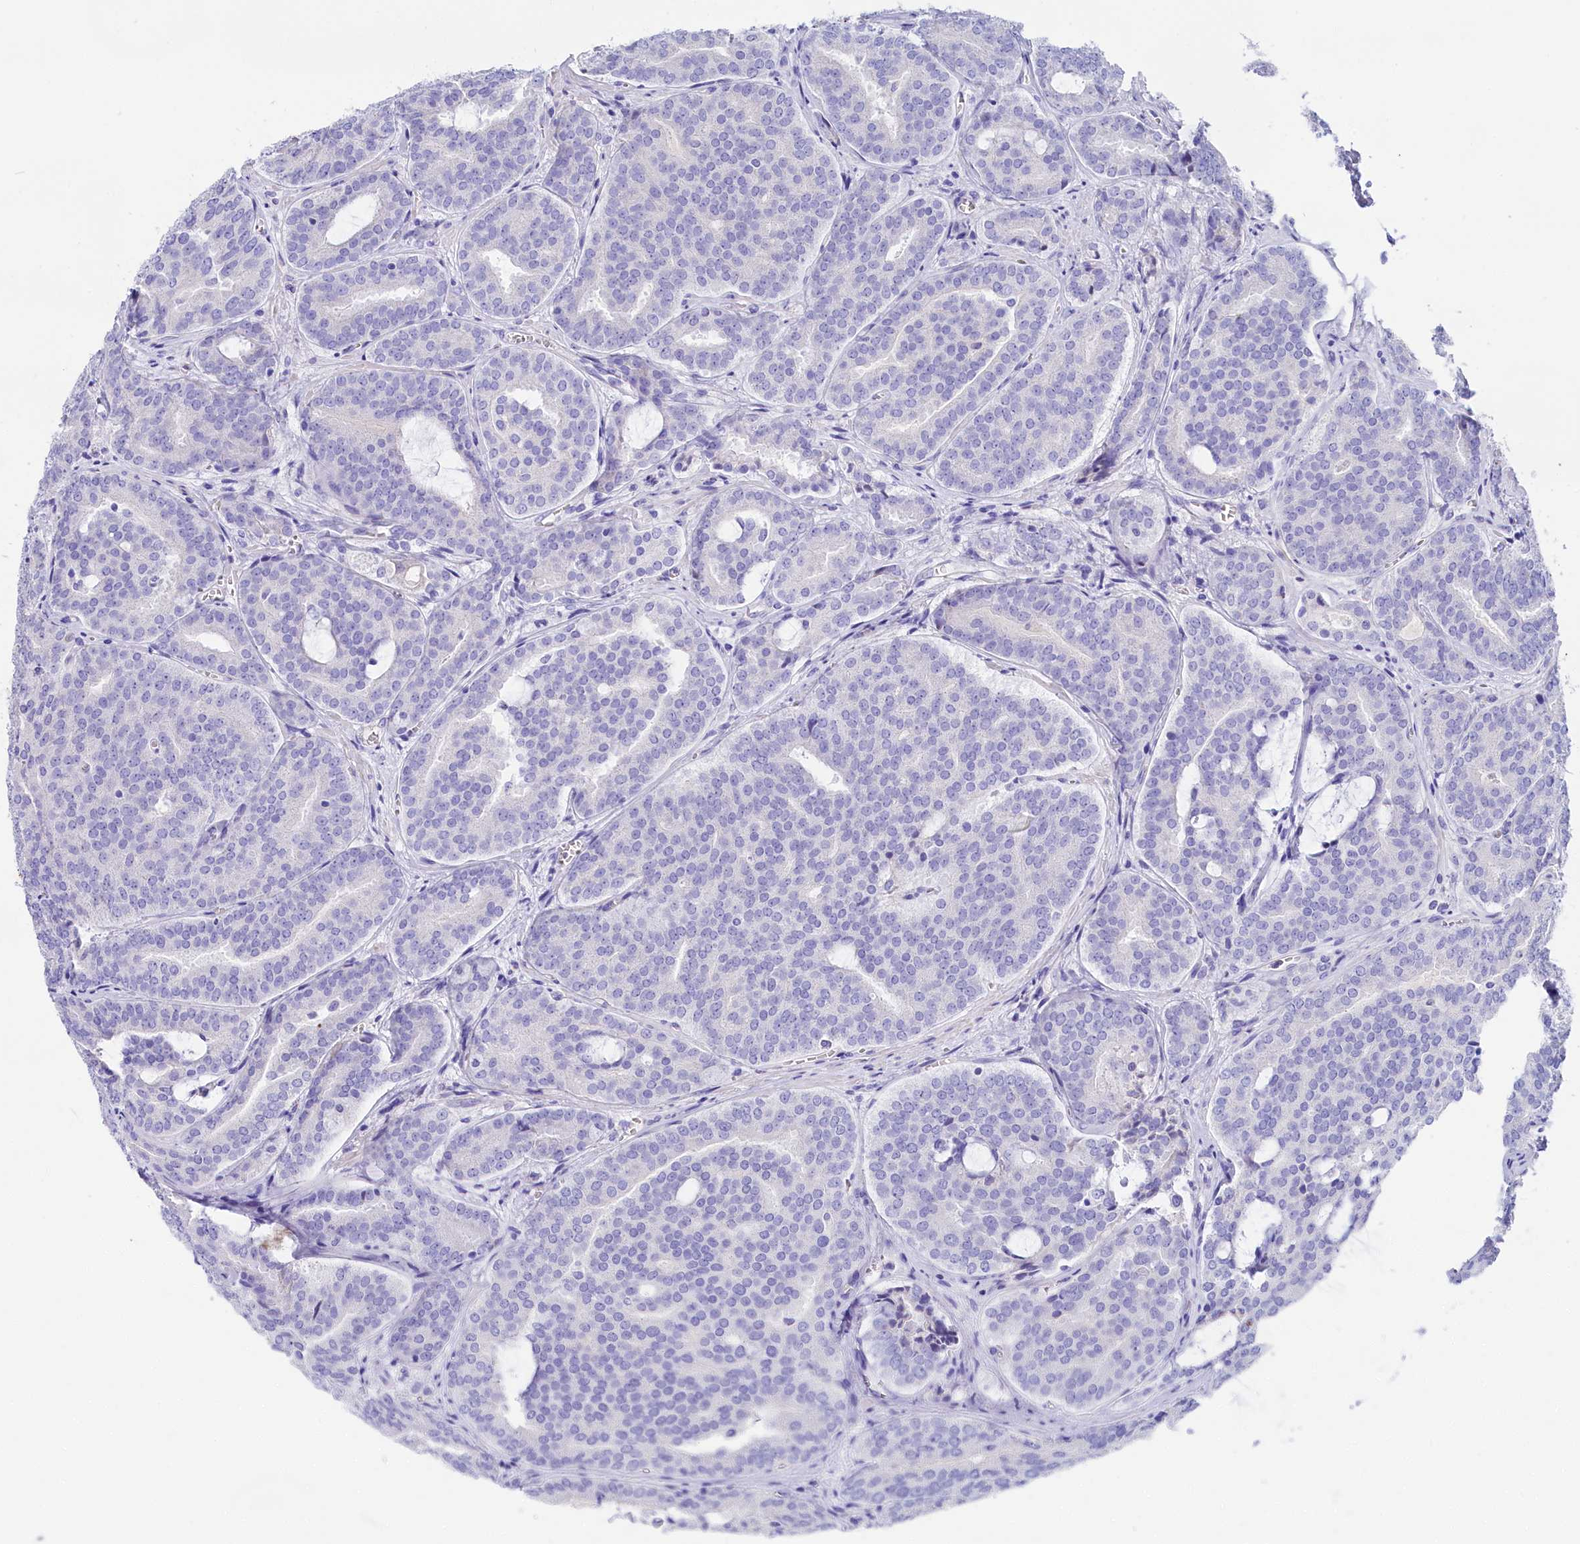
{"staining": {"intensity": "negative", "quantity": "none", "location": "none"}, "tissue": "prostate cancer", "cell_type": "Tumor cells", "image_type": "cancer", "snomed": [{"axis": "morphology", "description": "Adenocarcinoma, High grade"}, {"axis": "topography", "description": "Prostate"}], "caption": "High power microscopy histopathology image of an IHC image of high-grade adenocarcinoma (prostate), revealing no significant expression in tumor cells.", "gene": "SULT2A1", "patient": {"sex": "male", "age": 55}}